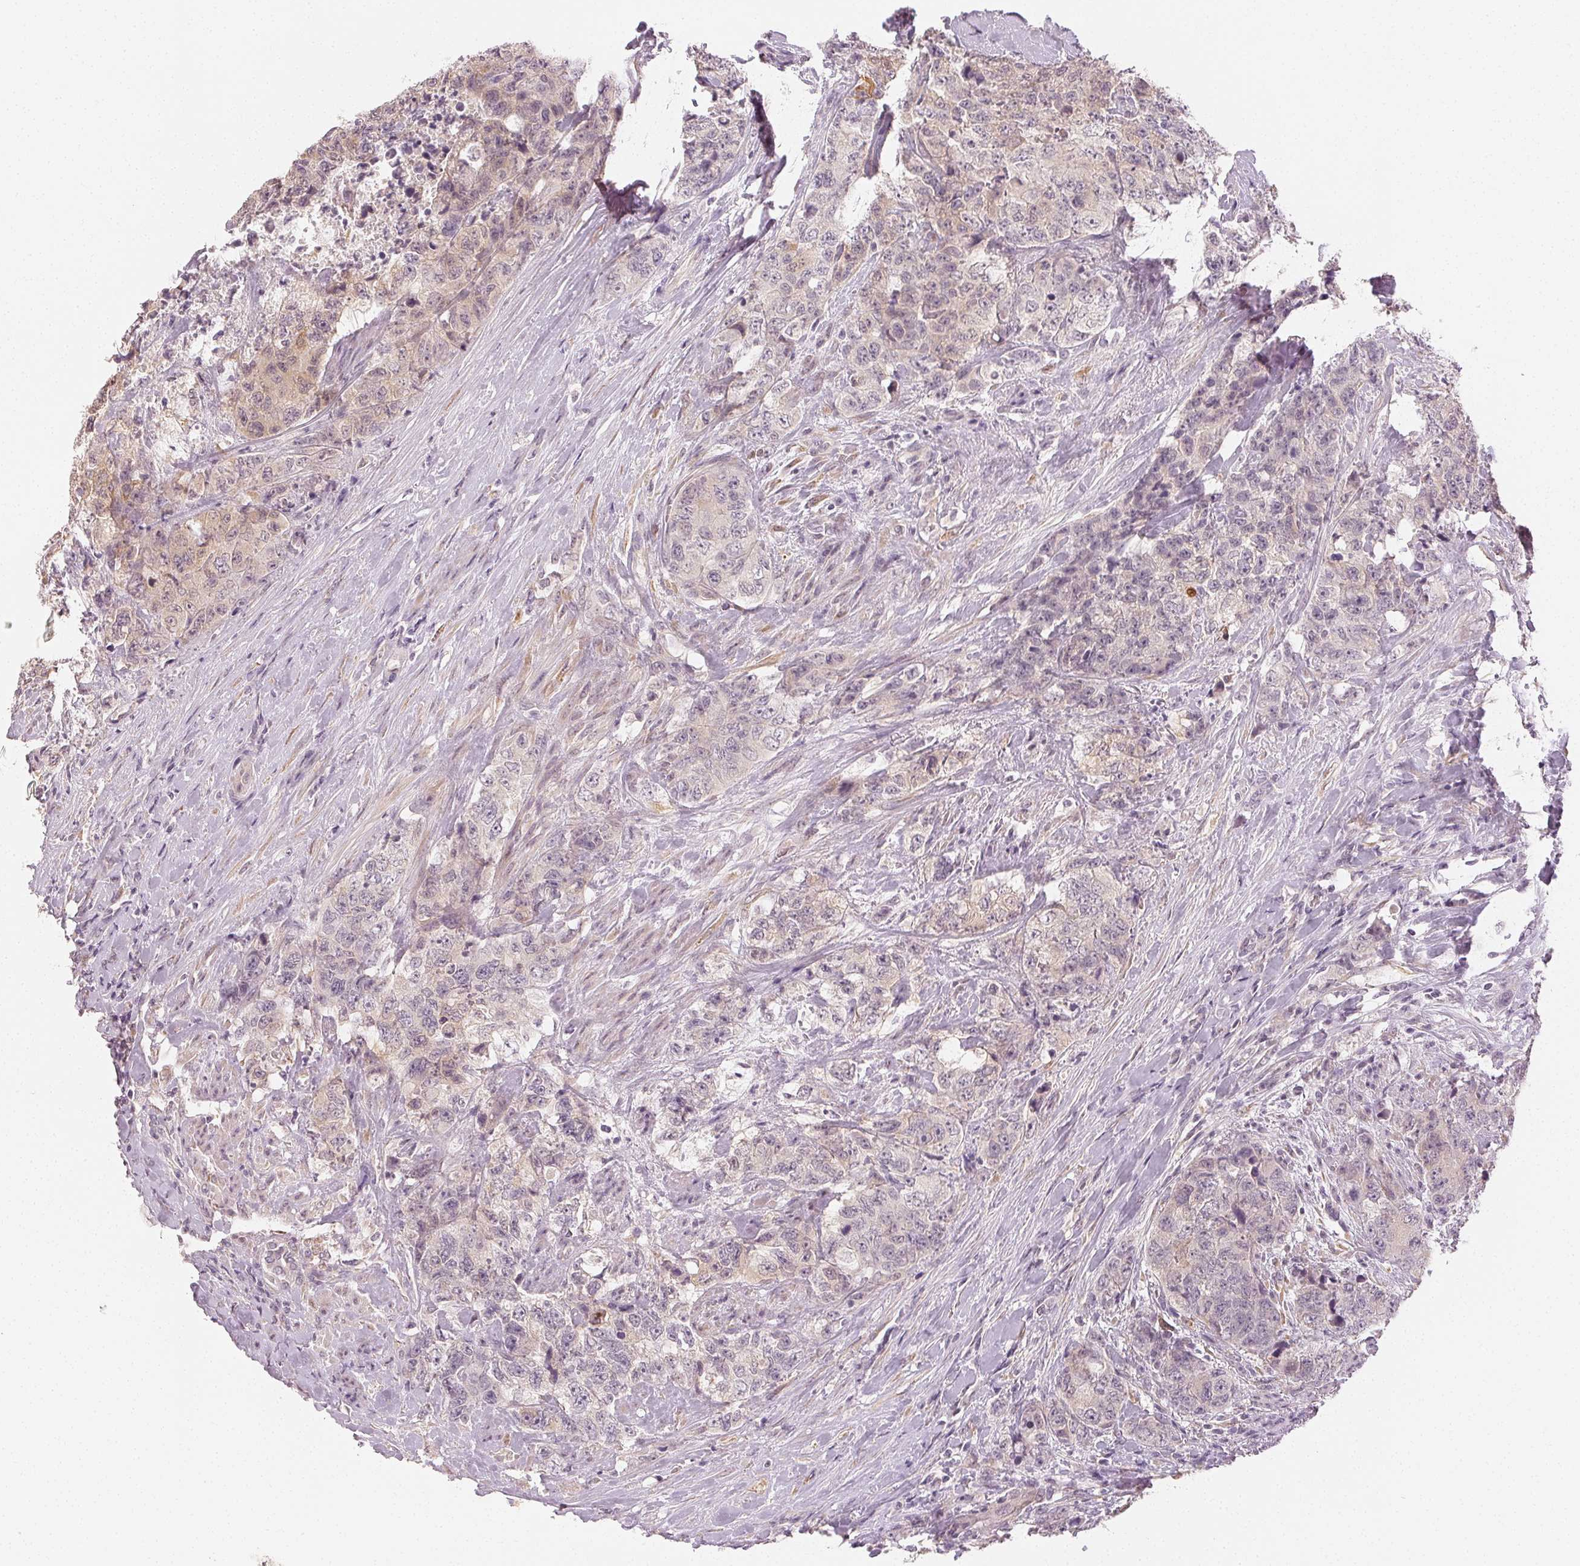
{"staining": {"intensity": "negative", "quantity": "none", "location": "none"}, "tissue": "urothelial cancer", "cell_type": "Tumor cells", "image_type": "cancer", "snomed": [{"axis": "morphology", "description": "Urothelial carcinoma, High grade"}, {"axis": "topography", "description": "Urinary bladder"}], "caption": "The micrograph reveals no staining of tumor cells in high-grade urothelial carcinoma. Brightfield microscopy of IHC stained with DAB (3,3'-diaminobenzidine) (brown) and hematoxylin (blue), captured at high magnification.", "gene": "MAP1LC3A", "patient": {"sex": "female", "age": 78}}